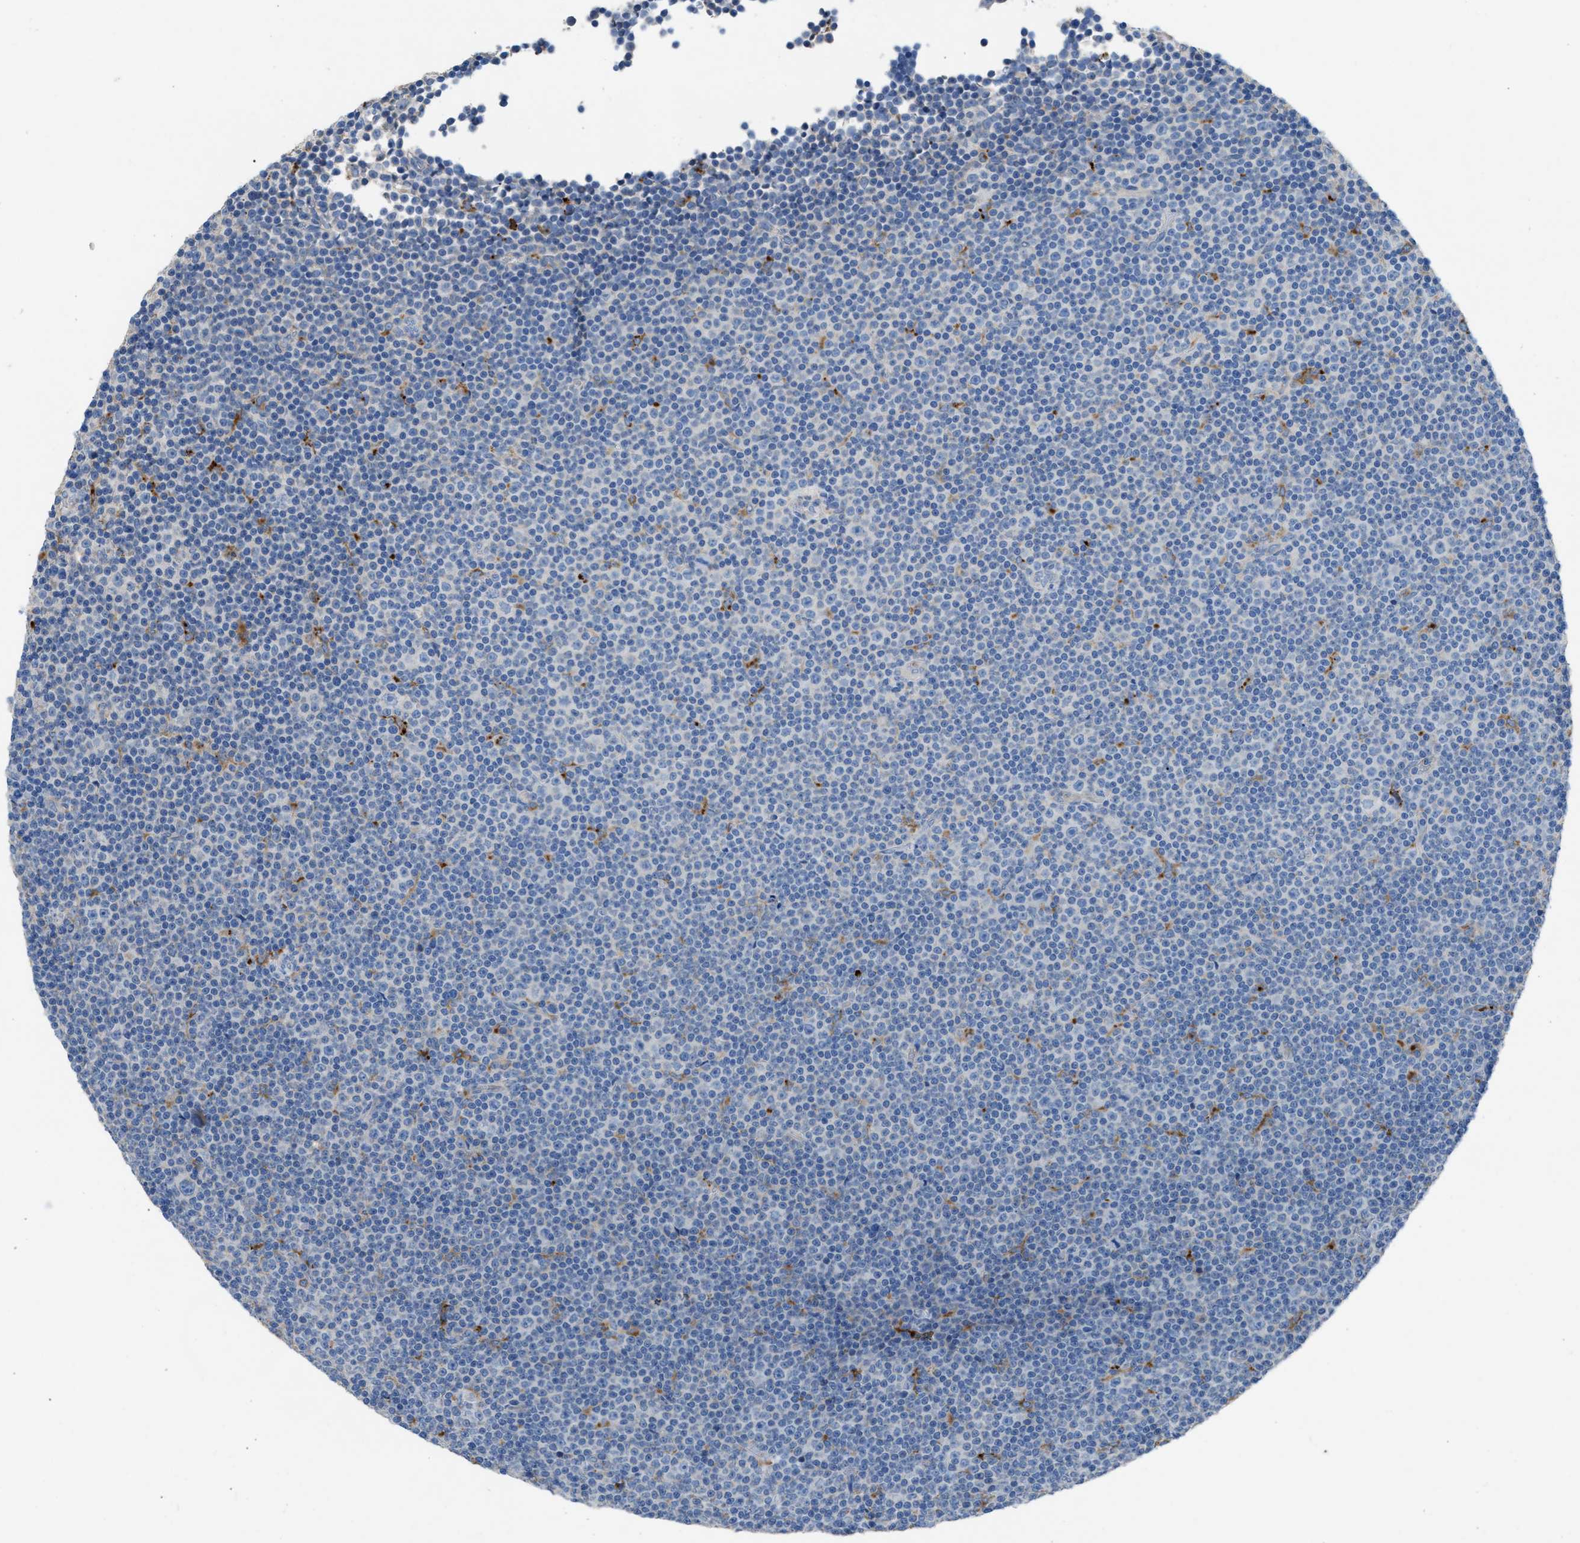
{"staining": {"intensity": "negative", "quantity": "none", "location": "none"}, "tissue": "lymphoma", "cell_type": "Tumor cells", "image_type": "cancer", "snomed": [{"axis": "morphology", "description": "Malignant lymphoma, non-Hodgkin's type, Low grade"}, {"axis": "topography", "description": "Lymph node"}], "caption": "Tumor cells show no significant positivity in low-grade malignant lymphoma, non-Hodgkin's type.", "gene": "AOAH", "patient": {"sex": "female", "age": 67}}